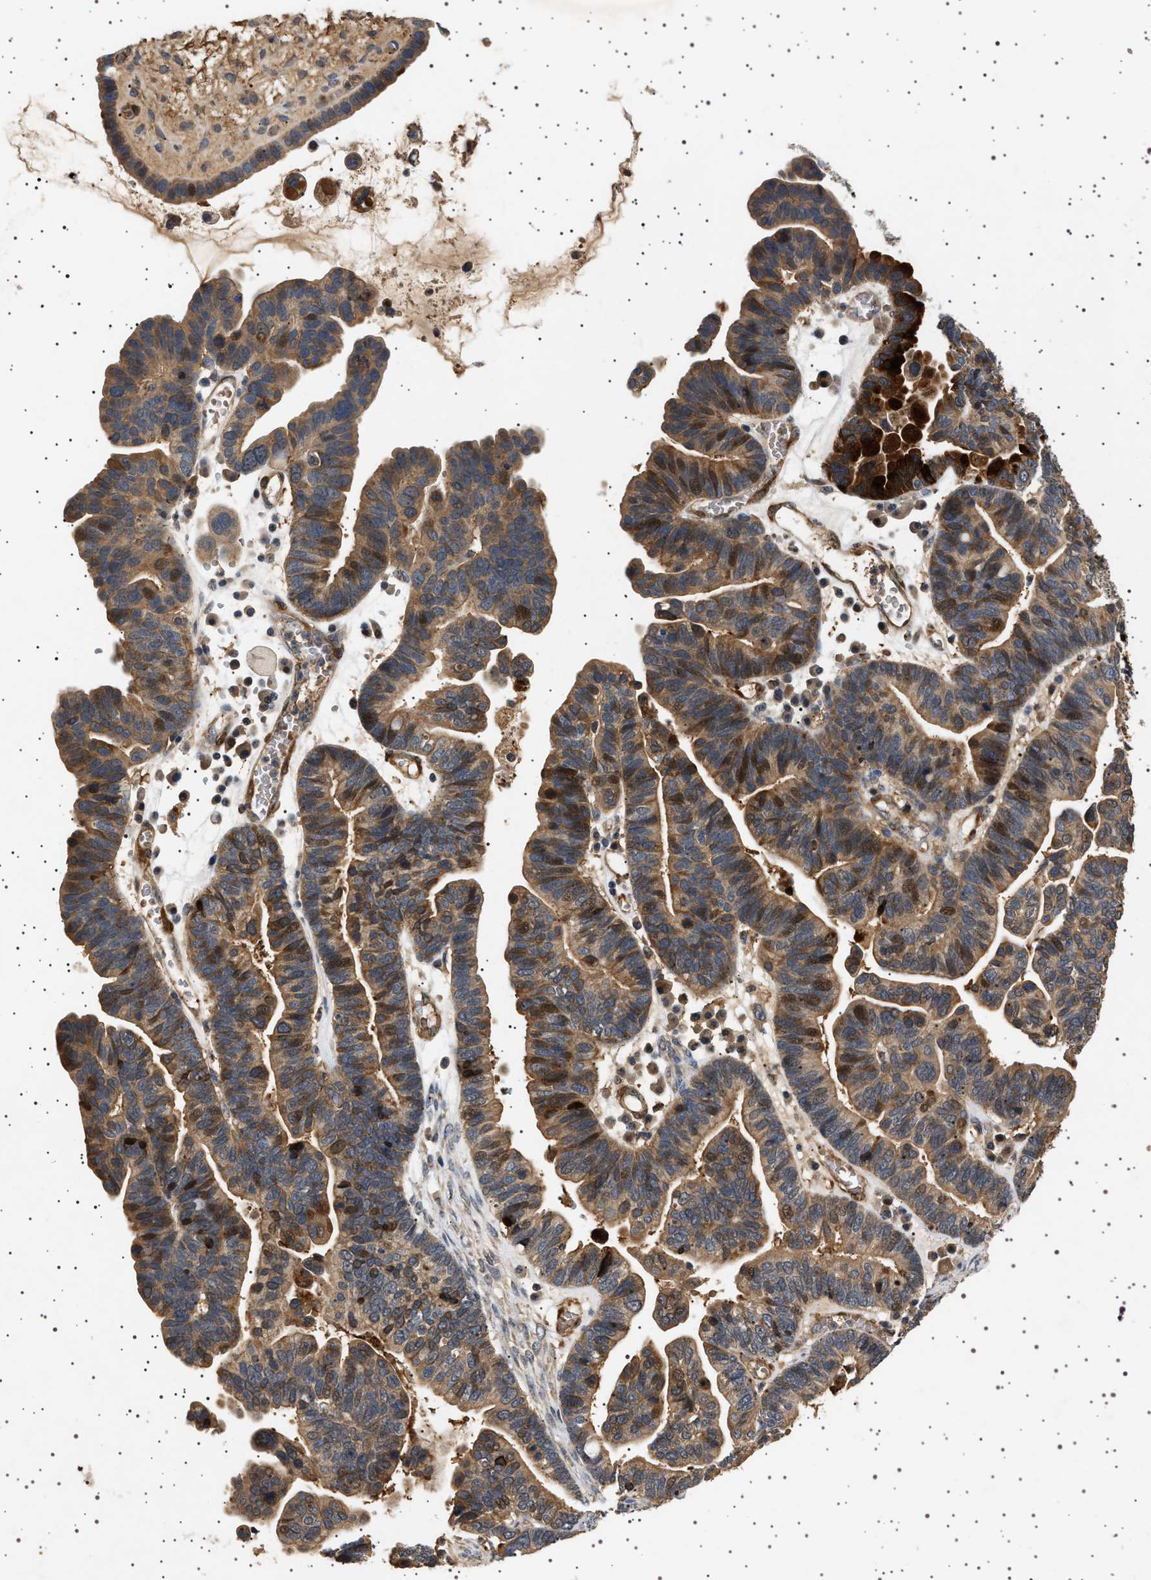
{"staining": {"intensity": "strong", "quantity": ">75%", "location": "cytoplasmic/membranous"}, "tissue": "ovarian cancer", "cell_type": "Tumor cells", "image_type": "cancer", "snomed": [{"axis": "morphology", "description": "Cystadenocarcinoma, serous, NOS"}, {"axis": "topography", "description": "Ovary"}], "caption": "IHC of human ovarian cancer (serous cystadenocarcinoma) displays high levels of strong cytoplasmic/membranous staining in approximately >75% of tumor cells.", "gene": "GUCY1B1", "patient": {"sex": "female", "age": 56}}